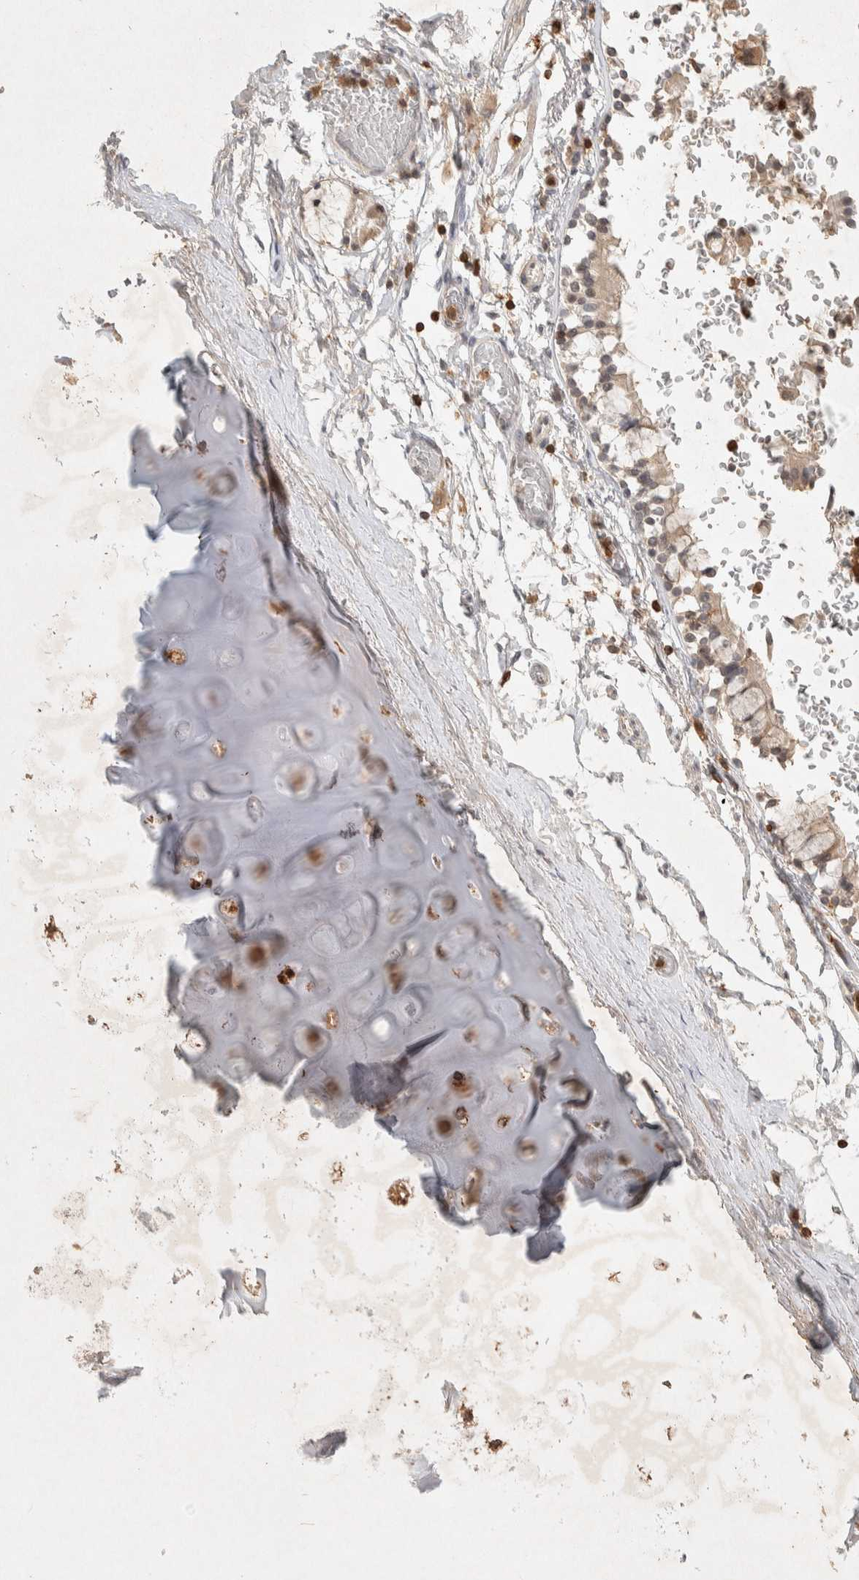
{"staining": {"intensity": "weak", "quantity": "25%-75%", "location": "cytoplasmic/membranous"}, "tissue": "adipose tissue", "cell_type": "Adipocytes", "image_type": "normal", "snomed": [{"axis": "morphology", "description": "Normal tissue, NOS"}, {"axis": "topography", "description": "Cartilage tissue"}, {"axis": "topography", "description": "Lung"}], "caption": "Adipose tissue stained with a brown dye exhibits weak cytoplasmic/membranous positive staining in approximately 25%-75% of adipocytes.", "gene": "RAC2", "patient": {"sex": "female", "age": 77}}